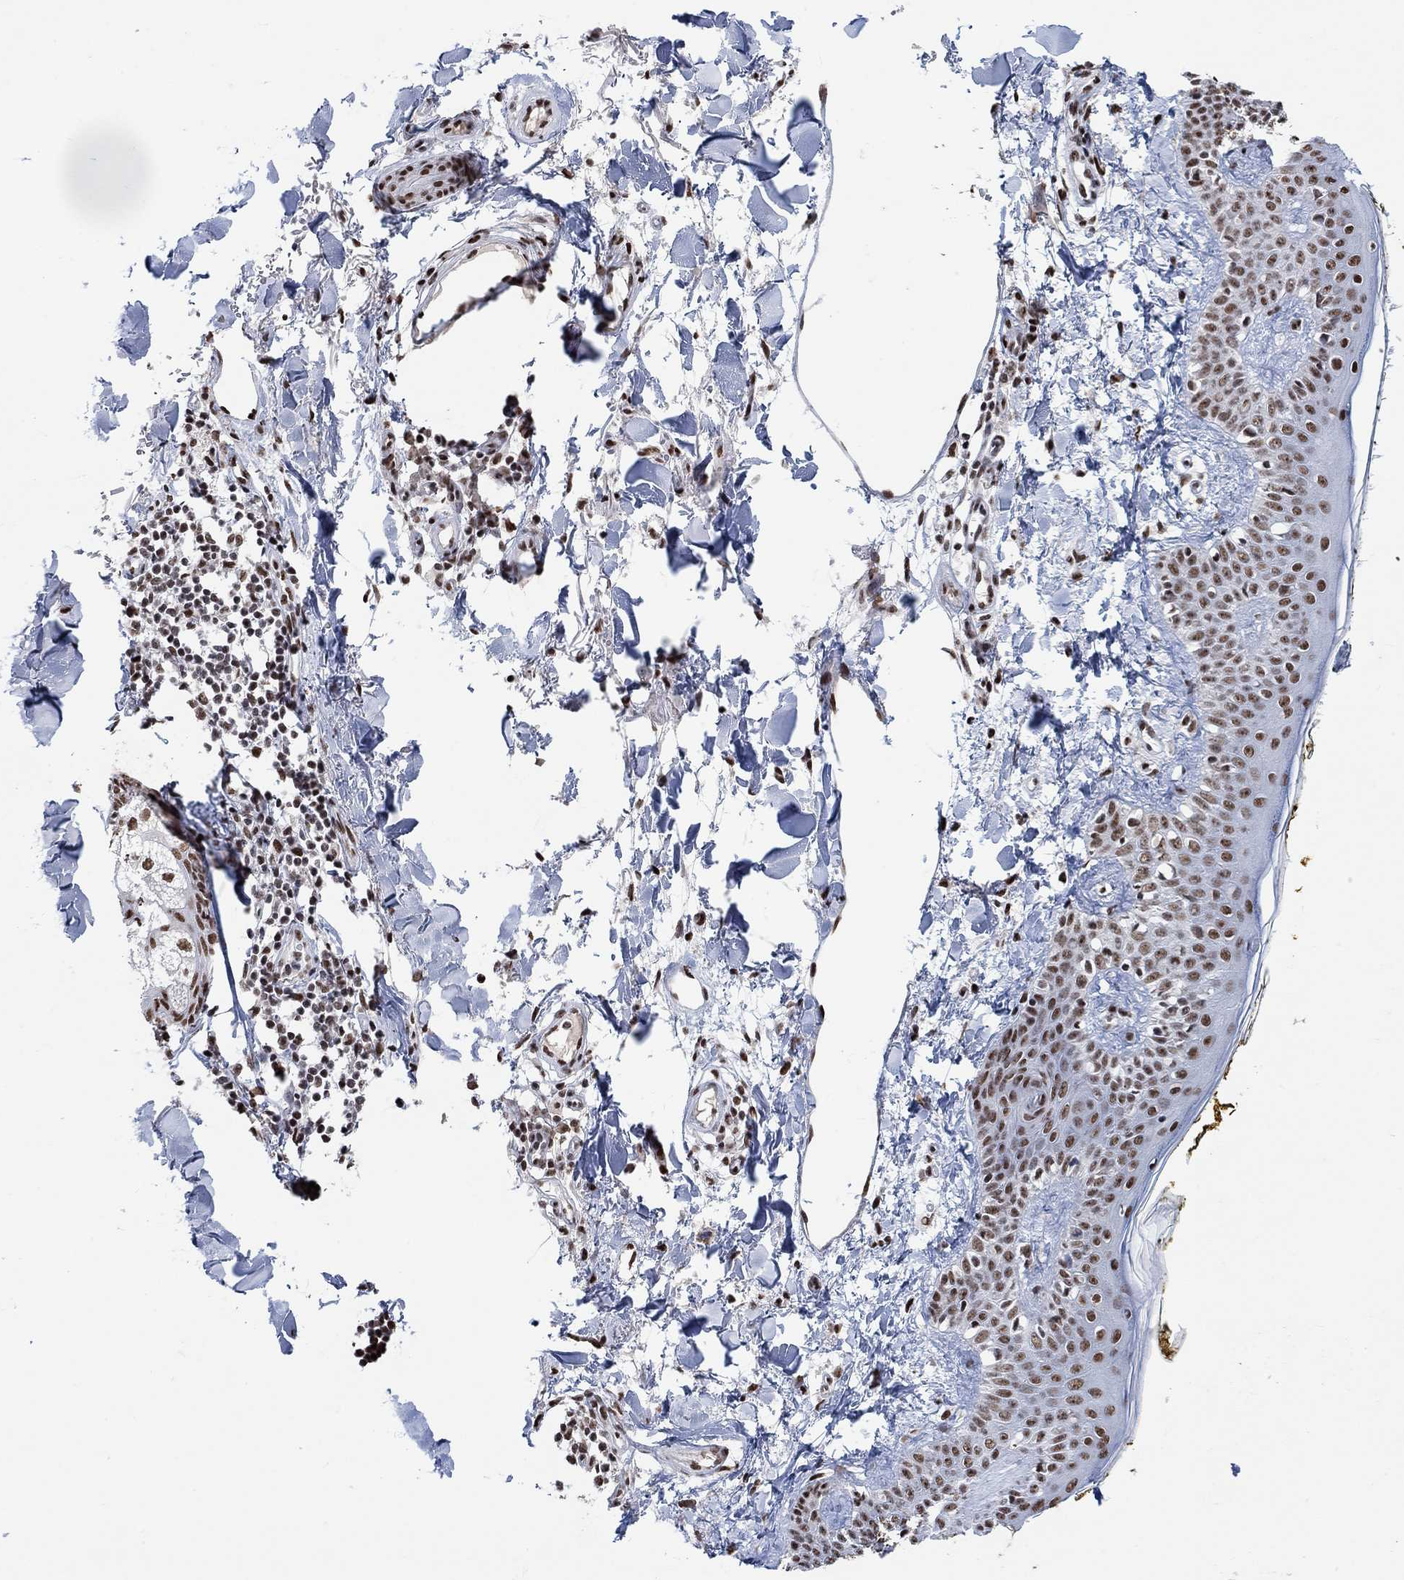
{"staining": {"intensity": "strong", "quantity": ">75%", "location": "nuclear"}, "tissue": "skin", "cell_type": "Fibroblasts", "image_type": "normal", "snomed": [{"axis": "morphology", "description": "Normal tissue, NOS"}, {"axis": "topography", "description": "Skin"}], "caption": "Human skin stained for a protein (brown) displays strong nuclear positive staining in about >75% of fibroblasts.", "gene": "USP39", "patient": {"sex": "male", "age": 76}}